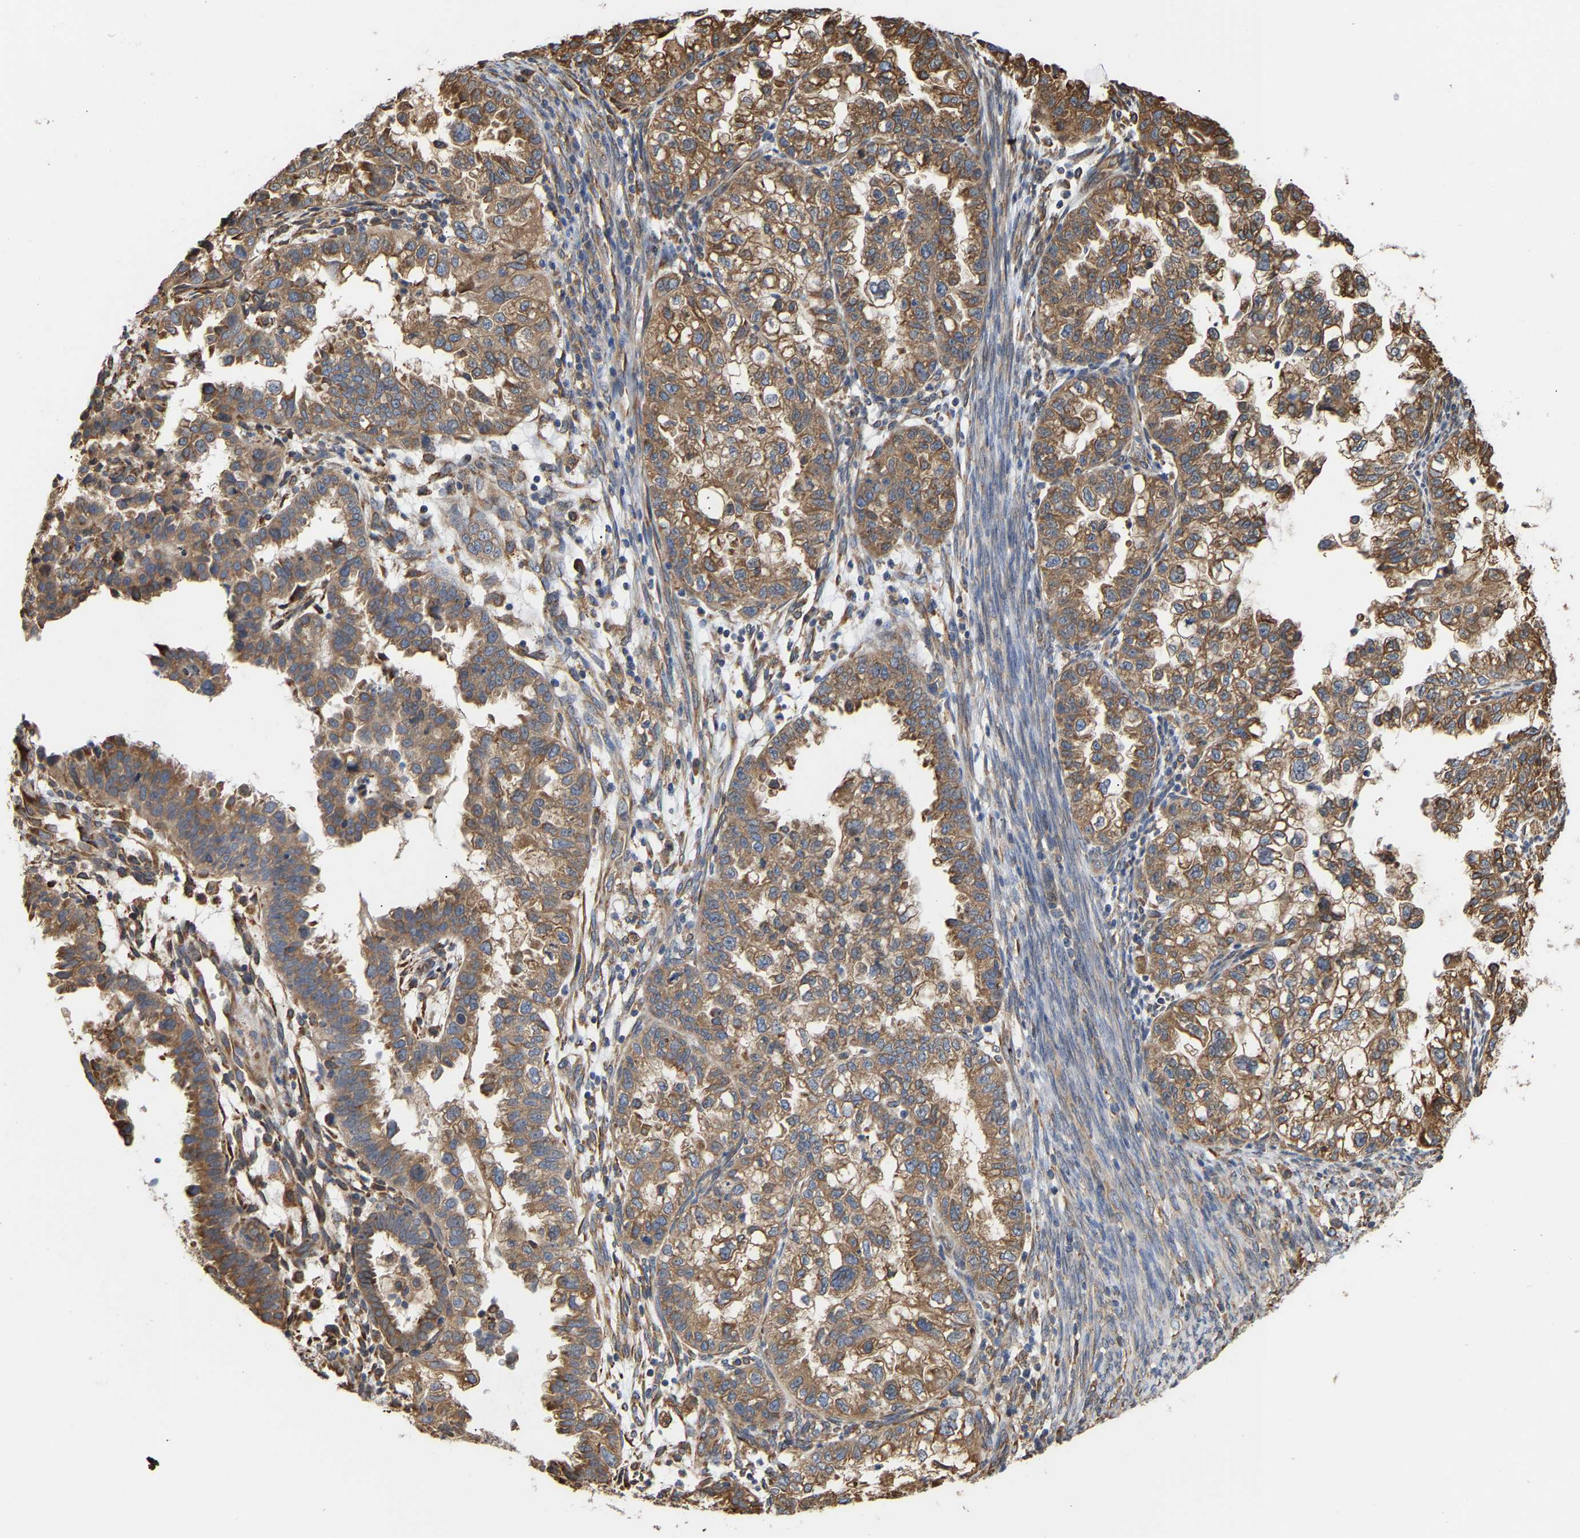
{"staining": {"intensity": "moderate", "quantity": ">75%", "location": "cytoplasmic/membranous"}, "tissue": "endometrial cancer", "cell_type": "Tumor cells", "image_type": "cancer", "snomed": [{"axis": "morphology", "description": "Adenocarcinoma, NOS"}, {"axis": "topography", "description": "Endometrium"}], "caption": "Endometrial adenocarcinoma stained with IHC exhibits moderate cytoplasmic/membranous positivity in approximately >75% of tumor cells. (DAB = brown stain, brightfield microscopy at high magnification).", "gene": "ARAP1", "patient": {"sex": "female", "age": 85}}